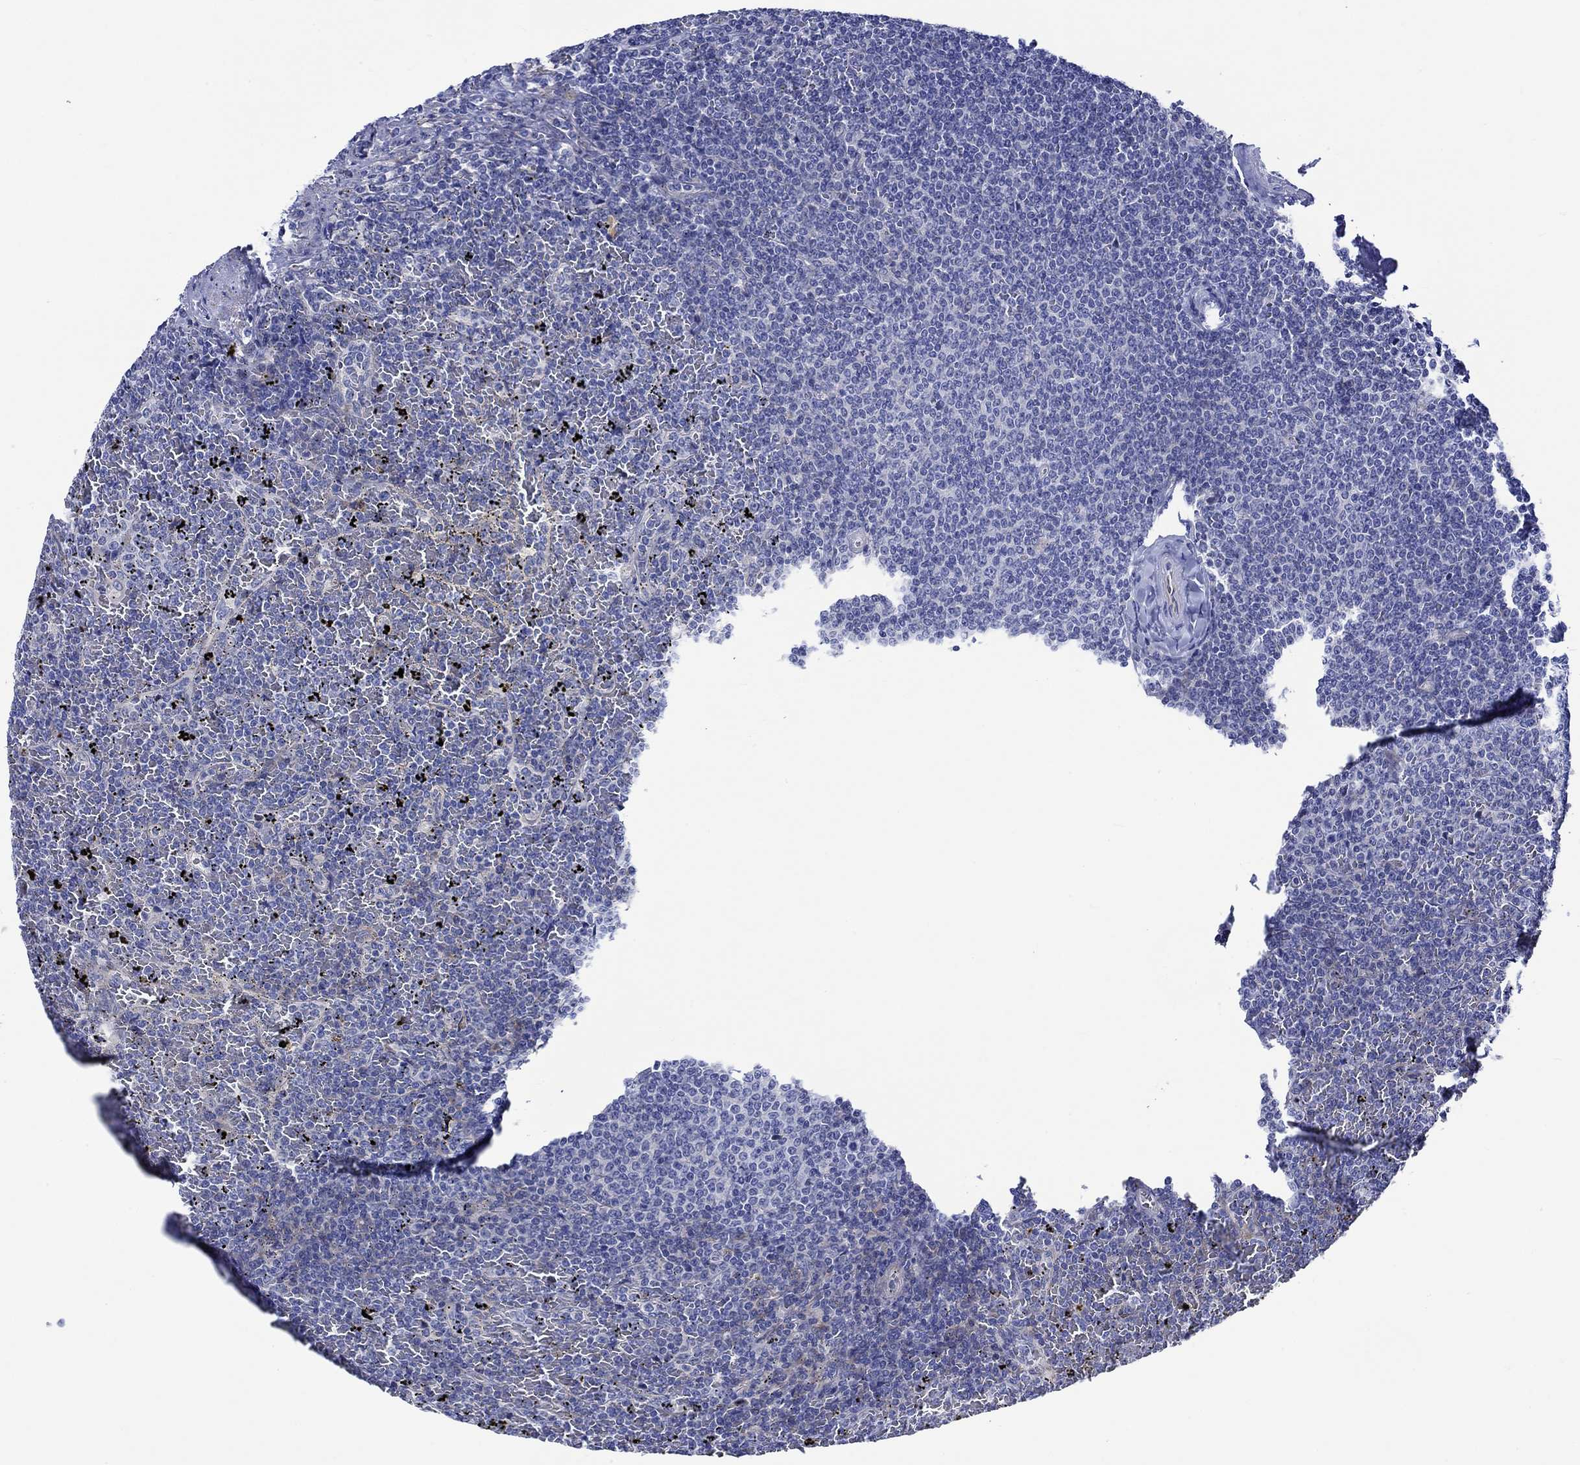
{"staining": {"intensity": "negative", "quantity": "none", "location": "none"}, "tissue": "lymphoma", "cell_type": "Tumor cells", "image_type": "cancer", "snomed": [{"axis": "morphology", "description": "Malignant lymphoma, non-Hodgkin's type, Low grade"}, {"axis": "topography", "description": "Spleen"}], "caption": "A high-resolution image shows immunohistochemistry (IHC) staining of lymphoma, which shows no significant positivity in tumor cells.", "gene": "NRIP3", "patient": {"sex": "female", "age": 77}}